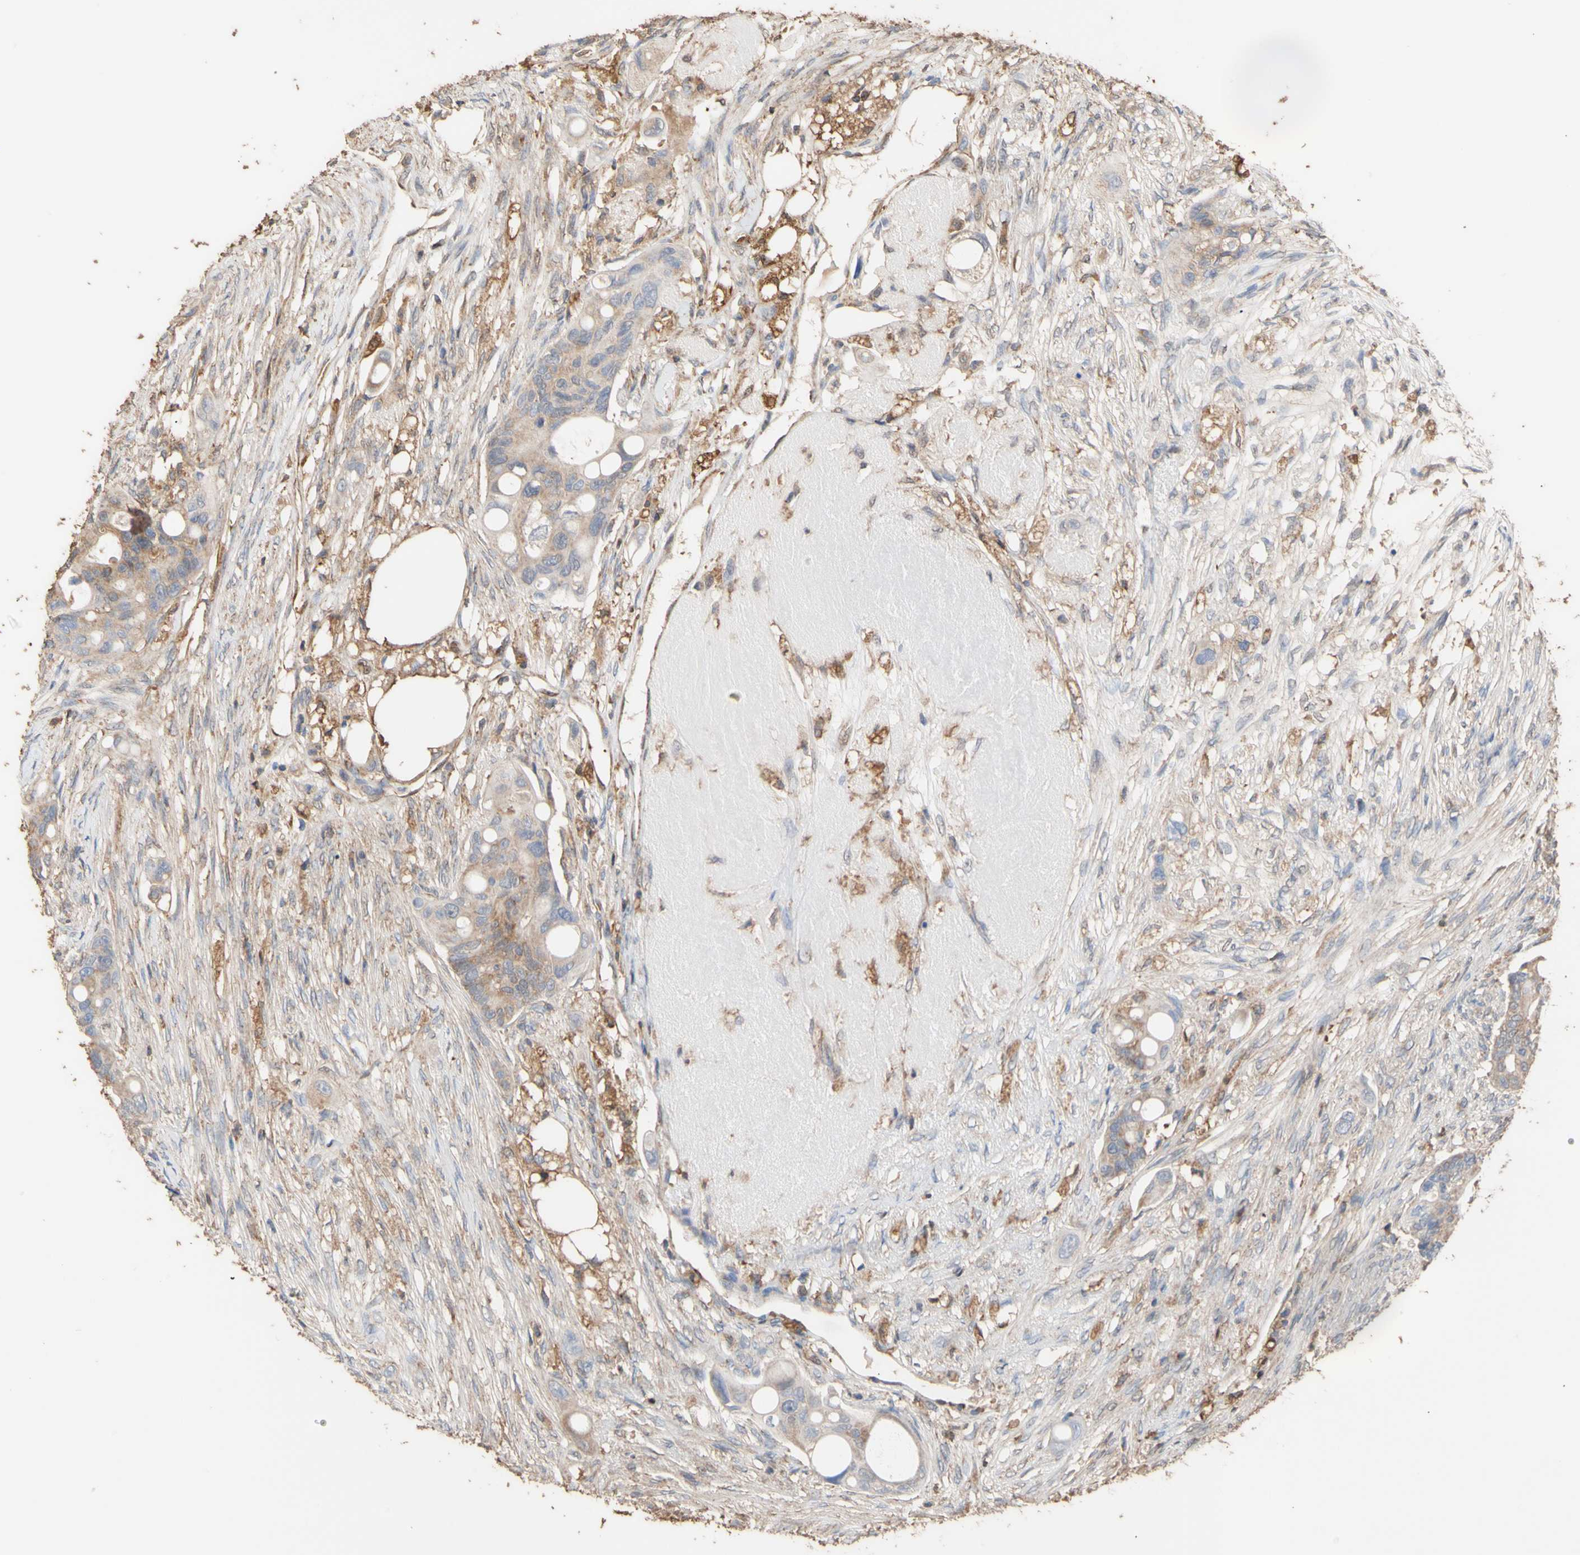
{"staining": {"intensity": "weak", "quantity": ">75%", "location": "cytoplasmic/membranous"}, "tissue": "colorectal cancer", "cell_type": "Tumor cells", "image_type": "cancer", "snomed": [{"axis": "morphology", "description": "Adenocarcinoma, NOS"}, {"axis": "topography", "description": "Colon"}], "caption": "A high-resolution image shows IHC staining of colorectal cancer (adenocarcinoma), which reveals weak cytoplasmic/membranous staining in about >75% of tumor cells. Nuclei are stained in blue.", "gene": "ALDH9A1", "patient": {"sex": "female", "age": 57}}